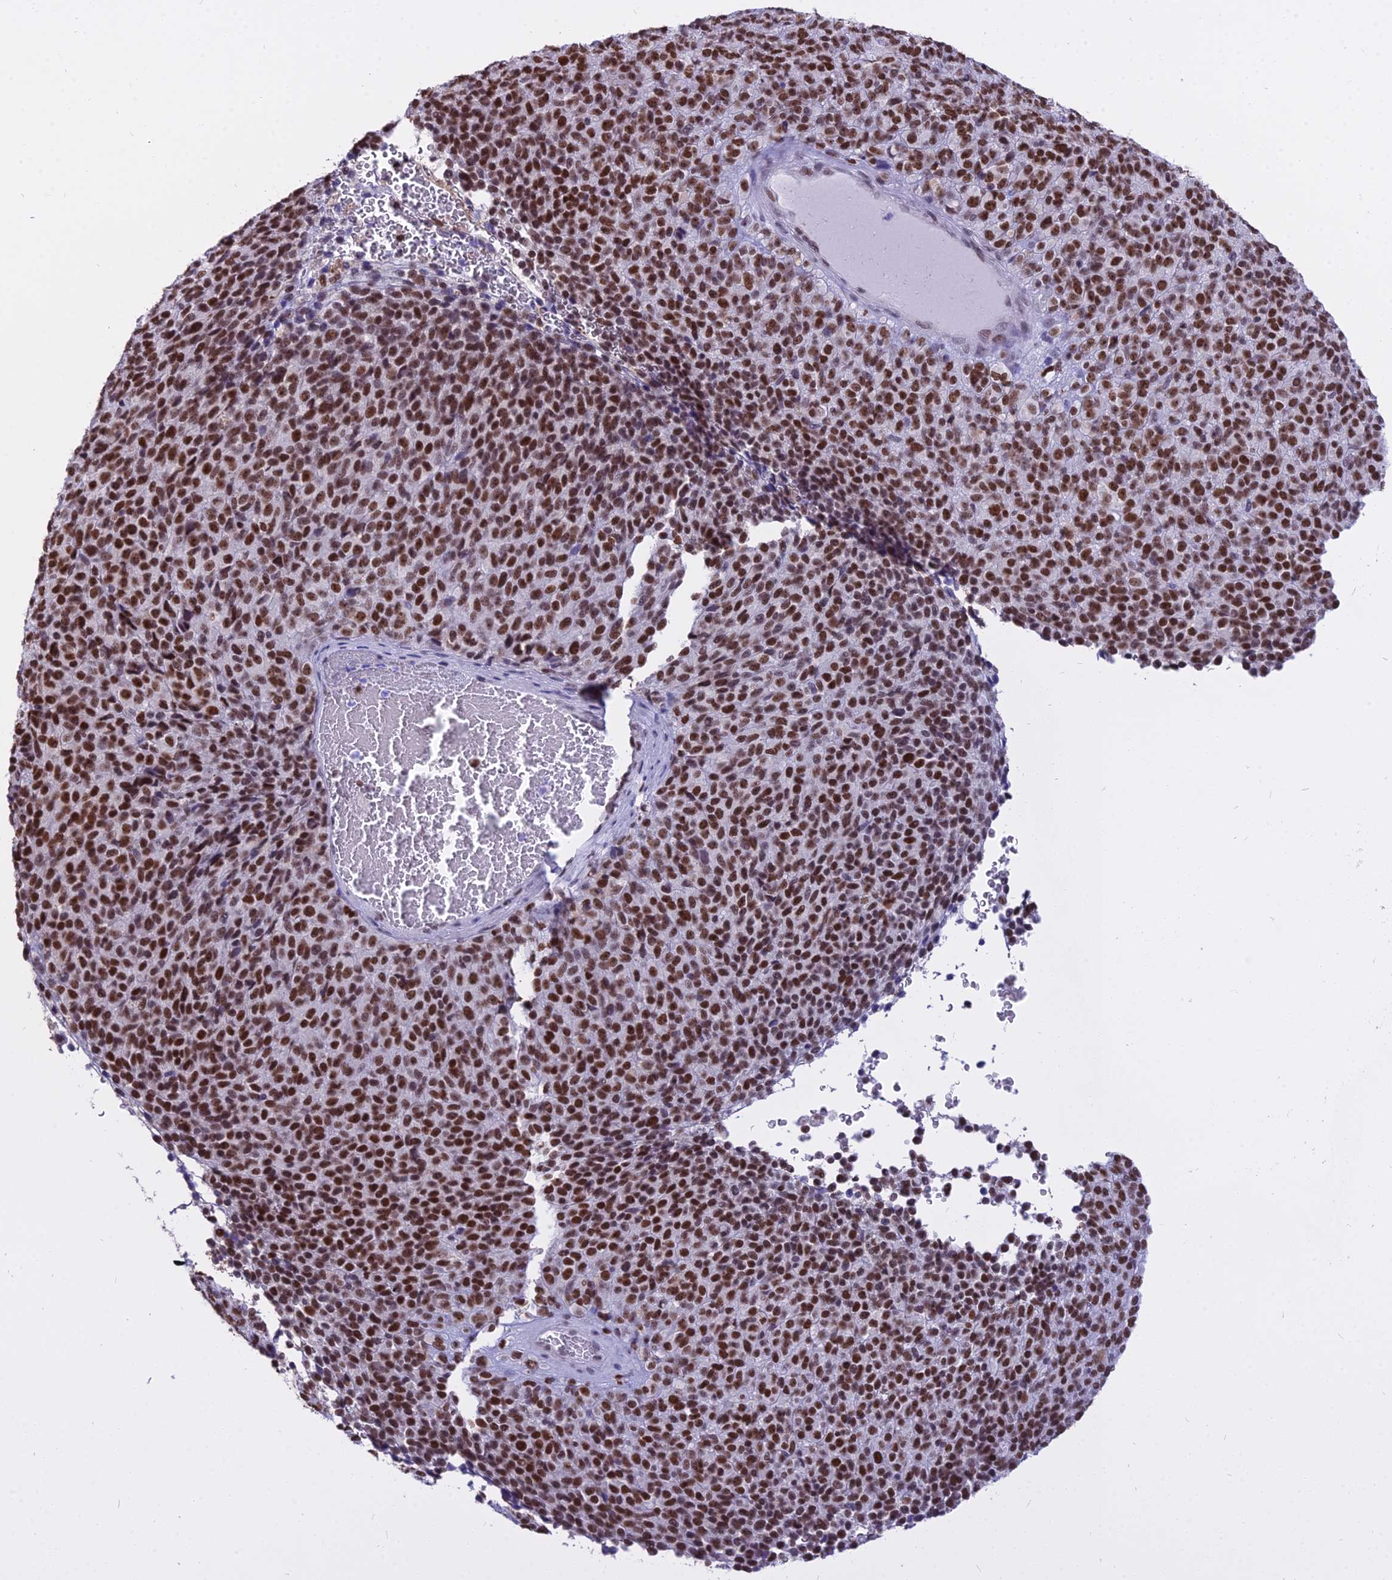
{"staining": {"intensity": "strong", "quantity": ">75%", "location": "nuclear"}, "tissue": "melanoma", "cell_type": "Tumor cells", "image_type": "cancer", "snomed": [{"axis": "morphology", "description": "Malignant melanoma, Metastatic site"}, {"axis": "topography", "description": "Brain"}], "caption": "A brown stain labels strong nuclear staining of a protein in human melanoma tumor cells.", "gene": "PARP1", "patient": {"sex": "female", "age": 56}}